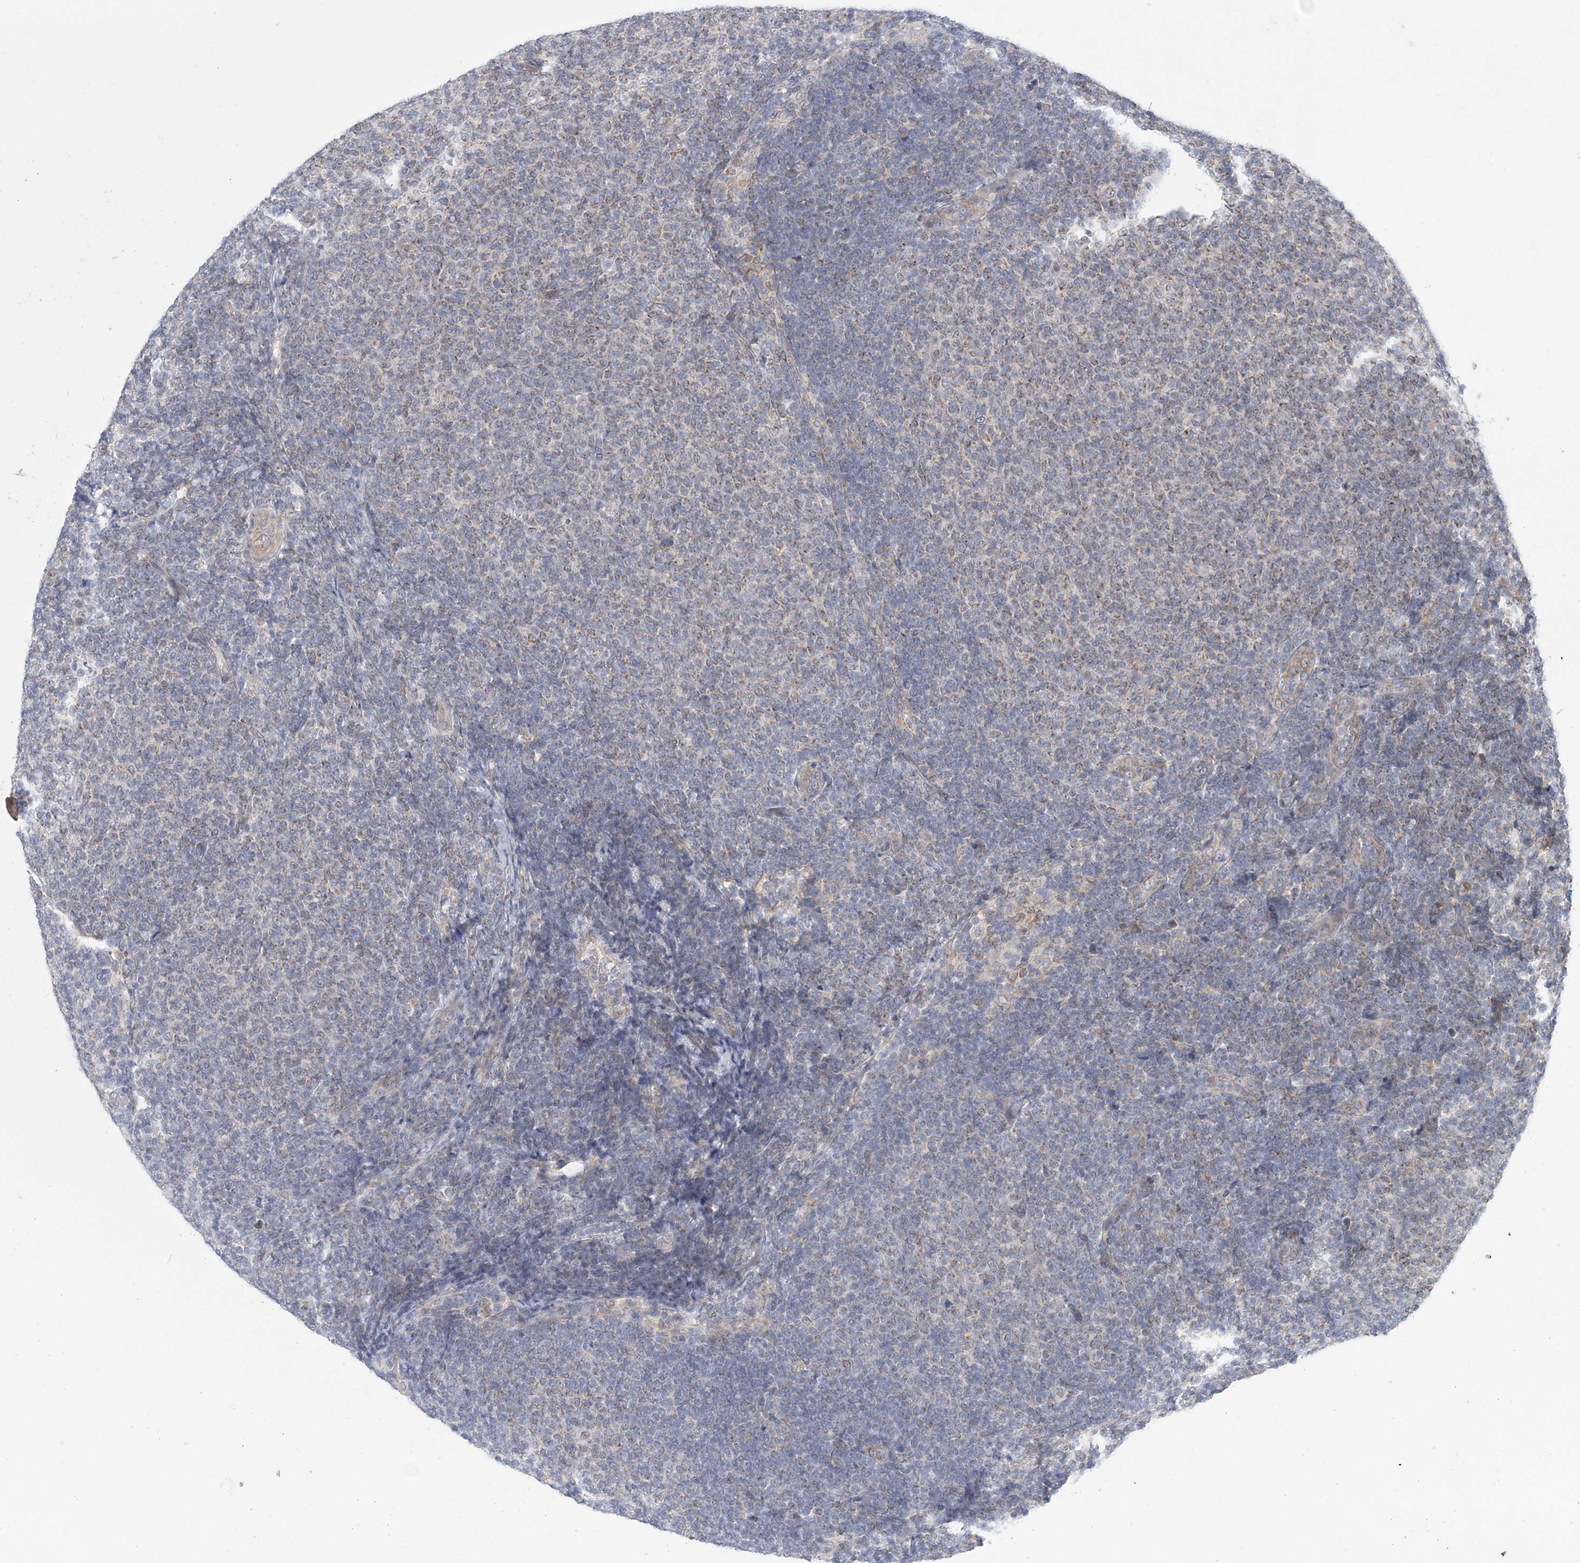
{"staining": {"intensity": "negative", "quantity": "none", "location": "none"}, "tissue": "lymphoma", "cell_type": "Tumor cells", "image_type": "cancer", "snomed": [{"axis": "morphology", "description": "Malignant lymphoma, non-Hodgkin's type, Low grade"}, {"axis": "topography", "description": "Lymph node"}], "caption": "The immunohistochemistry (IHC) photomicrograph has no significant staining in tumor cells of lymphoma tissue. Nuclei are stained in blue.", "gene": "PCYOX1L", "patient": {"sex": "male", "age": 66}}